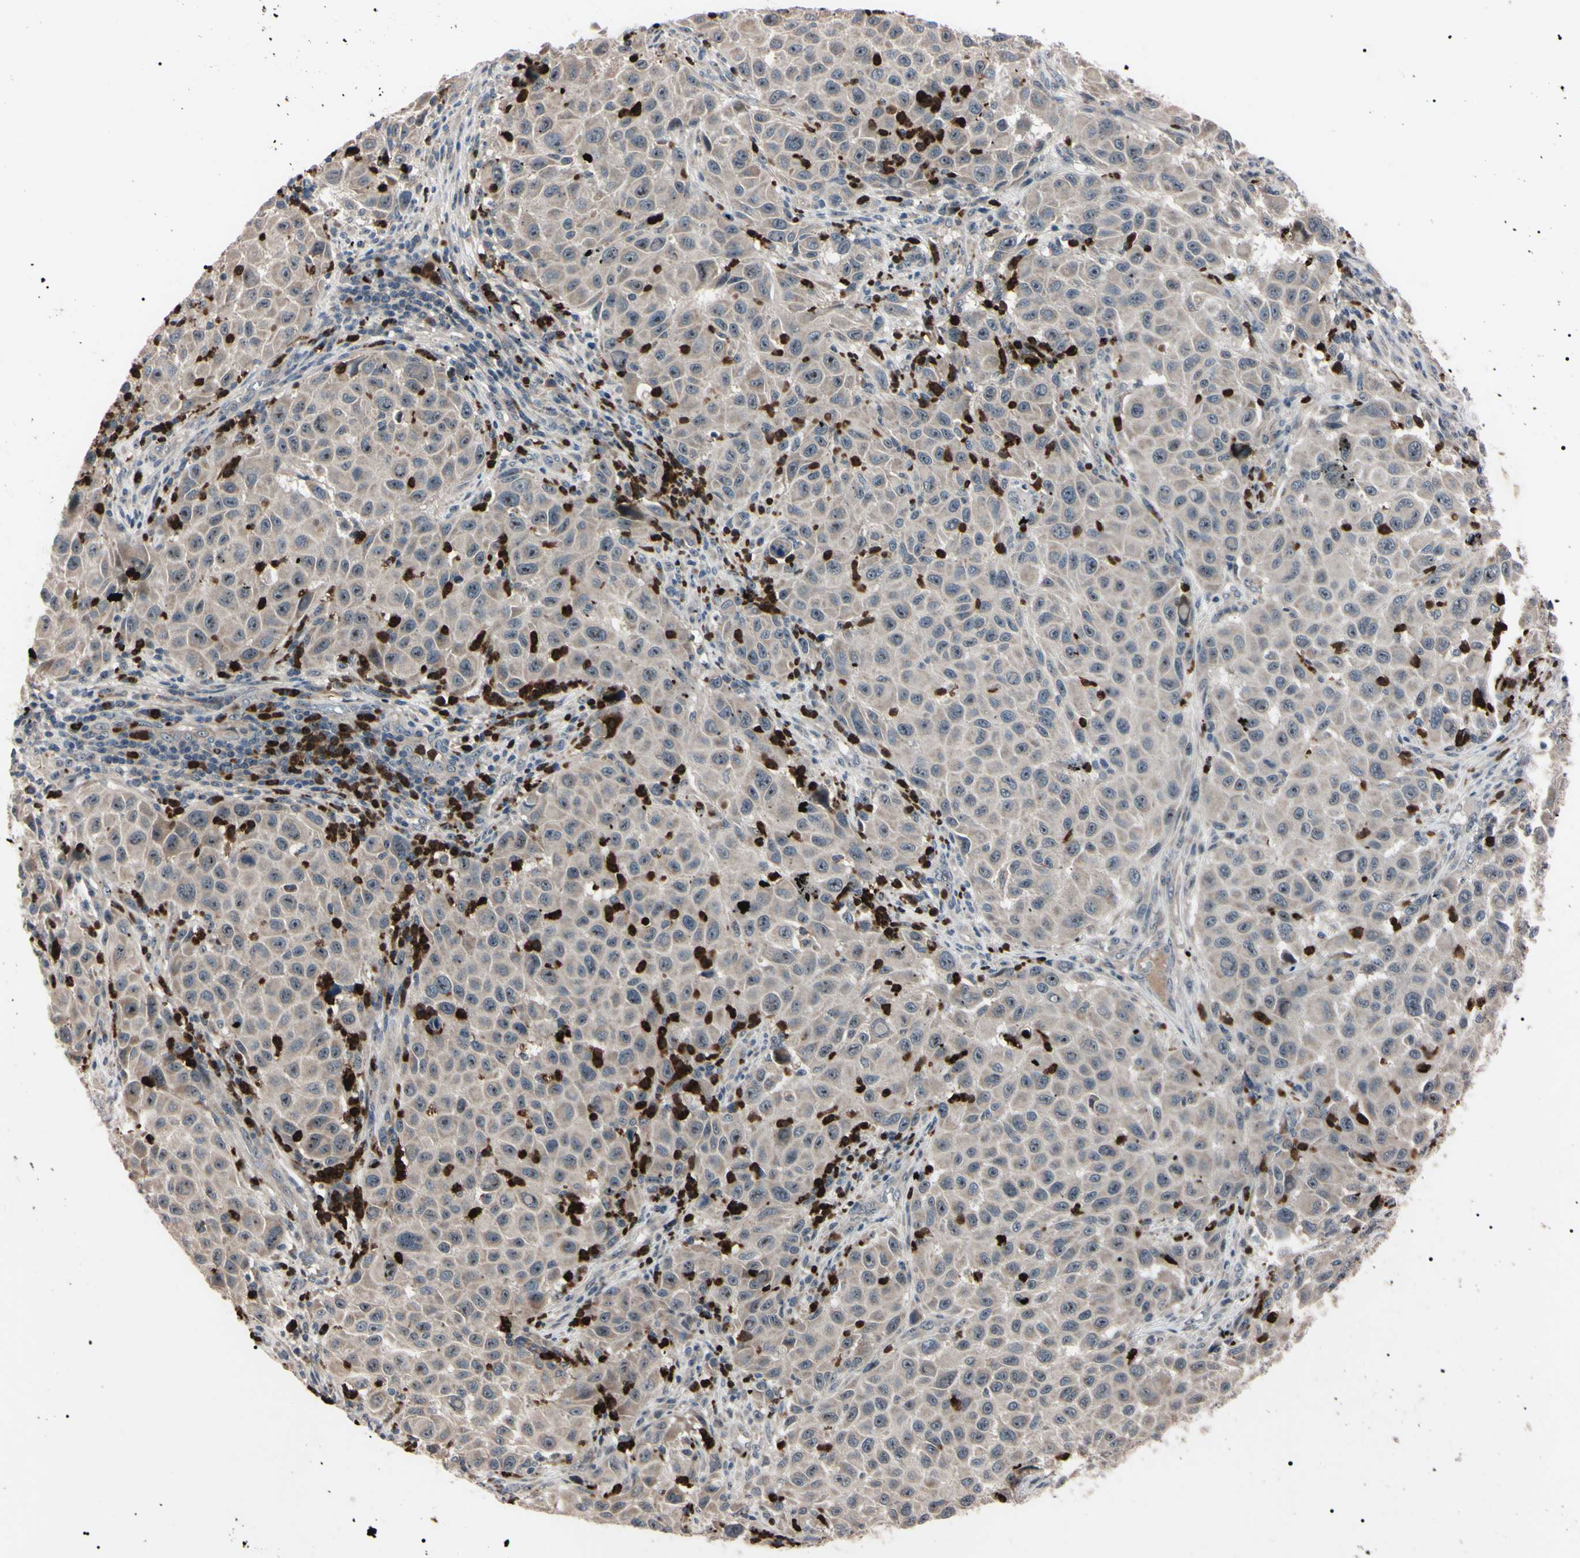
{"staining": {"intensity": "strong", "quantity": "<25%", "location": "cytoplasmic/membranous,nuclear"}, "tissue": "melanoma", "cell_type": "Tumor cells", "image_type": "cancer", "snomed": [{"axis": "morphology", "description": "Malignant melanoma, Metastatic site"}, {"axis": "topography", "description": "Lymph node"}], "caption": "Protein staining by immunohistochemistry shows strong cytoplasmic/membranous and nuclear positivity in approximately <25% of tumor cells in melanoma. (brown staining indicates protein expression, while blue staining denotes nuclei).", "gene": "TRAF5", "patient": {"sex": "male", "age": 61}}